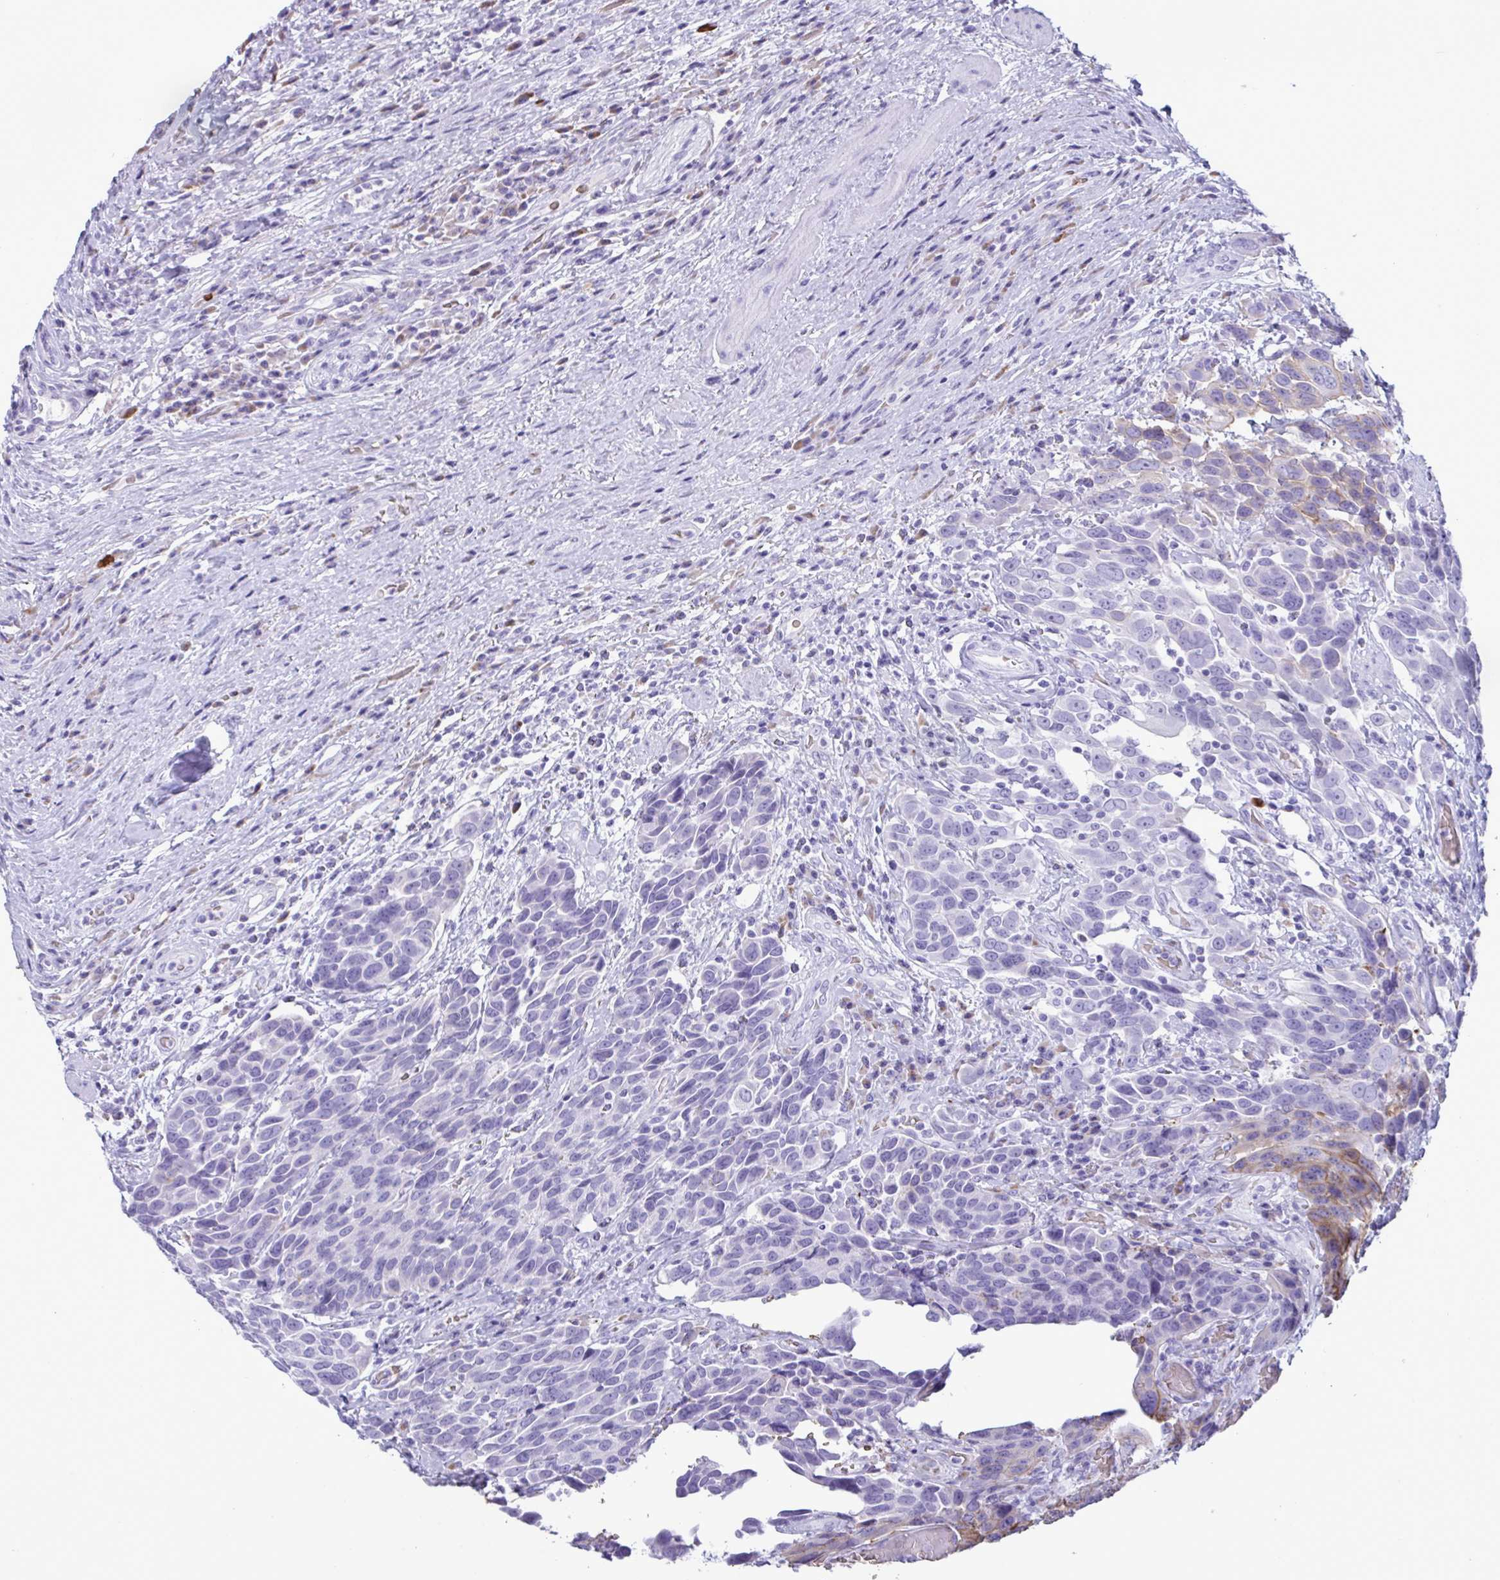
{"staining": {"intensity": "moderate", "quantity": "<25%", "location": "cytoplasmic/membranous"}, "tissue": "urothelial cancer", "cell_type": "Tumor cells", "image_type": "cancer", "snomed": [{"axis": "morphology", "description": "Urothelial carcinoma, High grade"}, {"axis": "topography", "description": "Urinary bladder"}], "caption": "Immunohistochemical staining of human urothelial cancer exhibits moderate cytoplasmic/membranous protein staining in approximately <25% of tumor cells. Immunohistochemistry (ihc) stains the protein of interest in brown and the nuclei are stained blue.", "gene": "SLC2A1", "patient": {"sex": "female", "age": 70}}